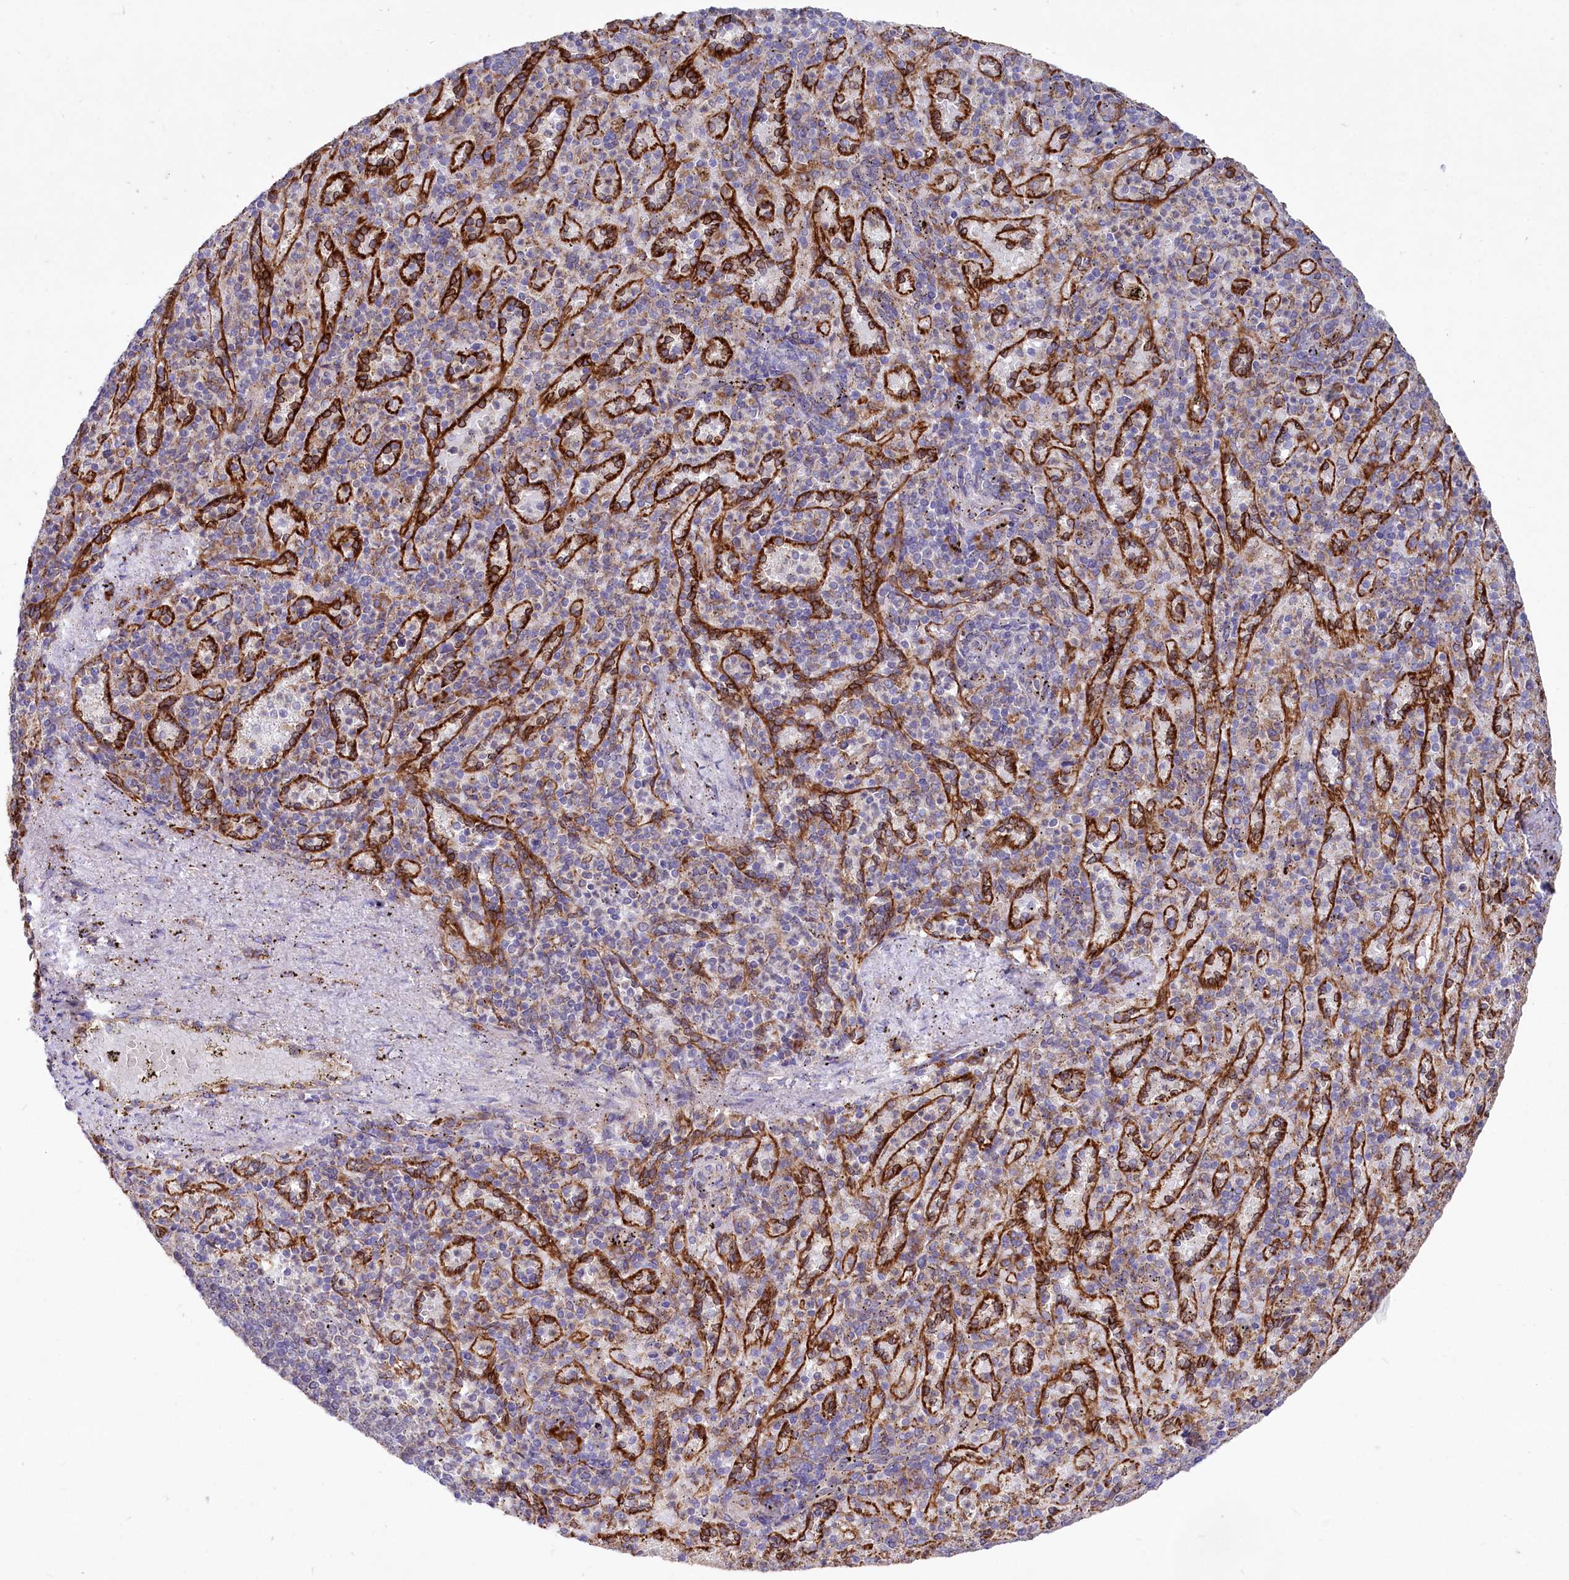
{"staining": {"intensity": "weak", "quantity": "<25%", "location": "cytoplasmic/membranous"}, "tissue": "spleen", "cell_type": "Cells in red pulp", "image_type": "normal", "snomed": [{"axis": "morphology", "description": "Normal tissue, NOS"}, {"axis": "topography", "description": "Spleen"}], "caption": "This is an immunohistochemistry micrograph of normal human spleen. There is no expression in cells in red pulp.", "gene": "CHID1", "patient": {"sex": "female", "age": 74}}